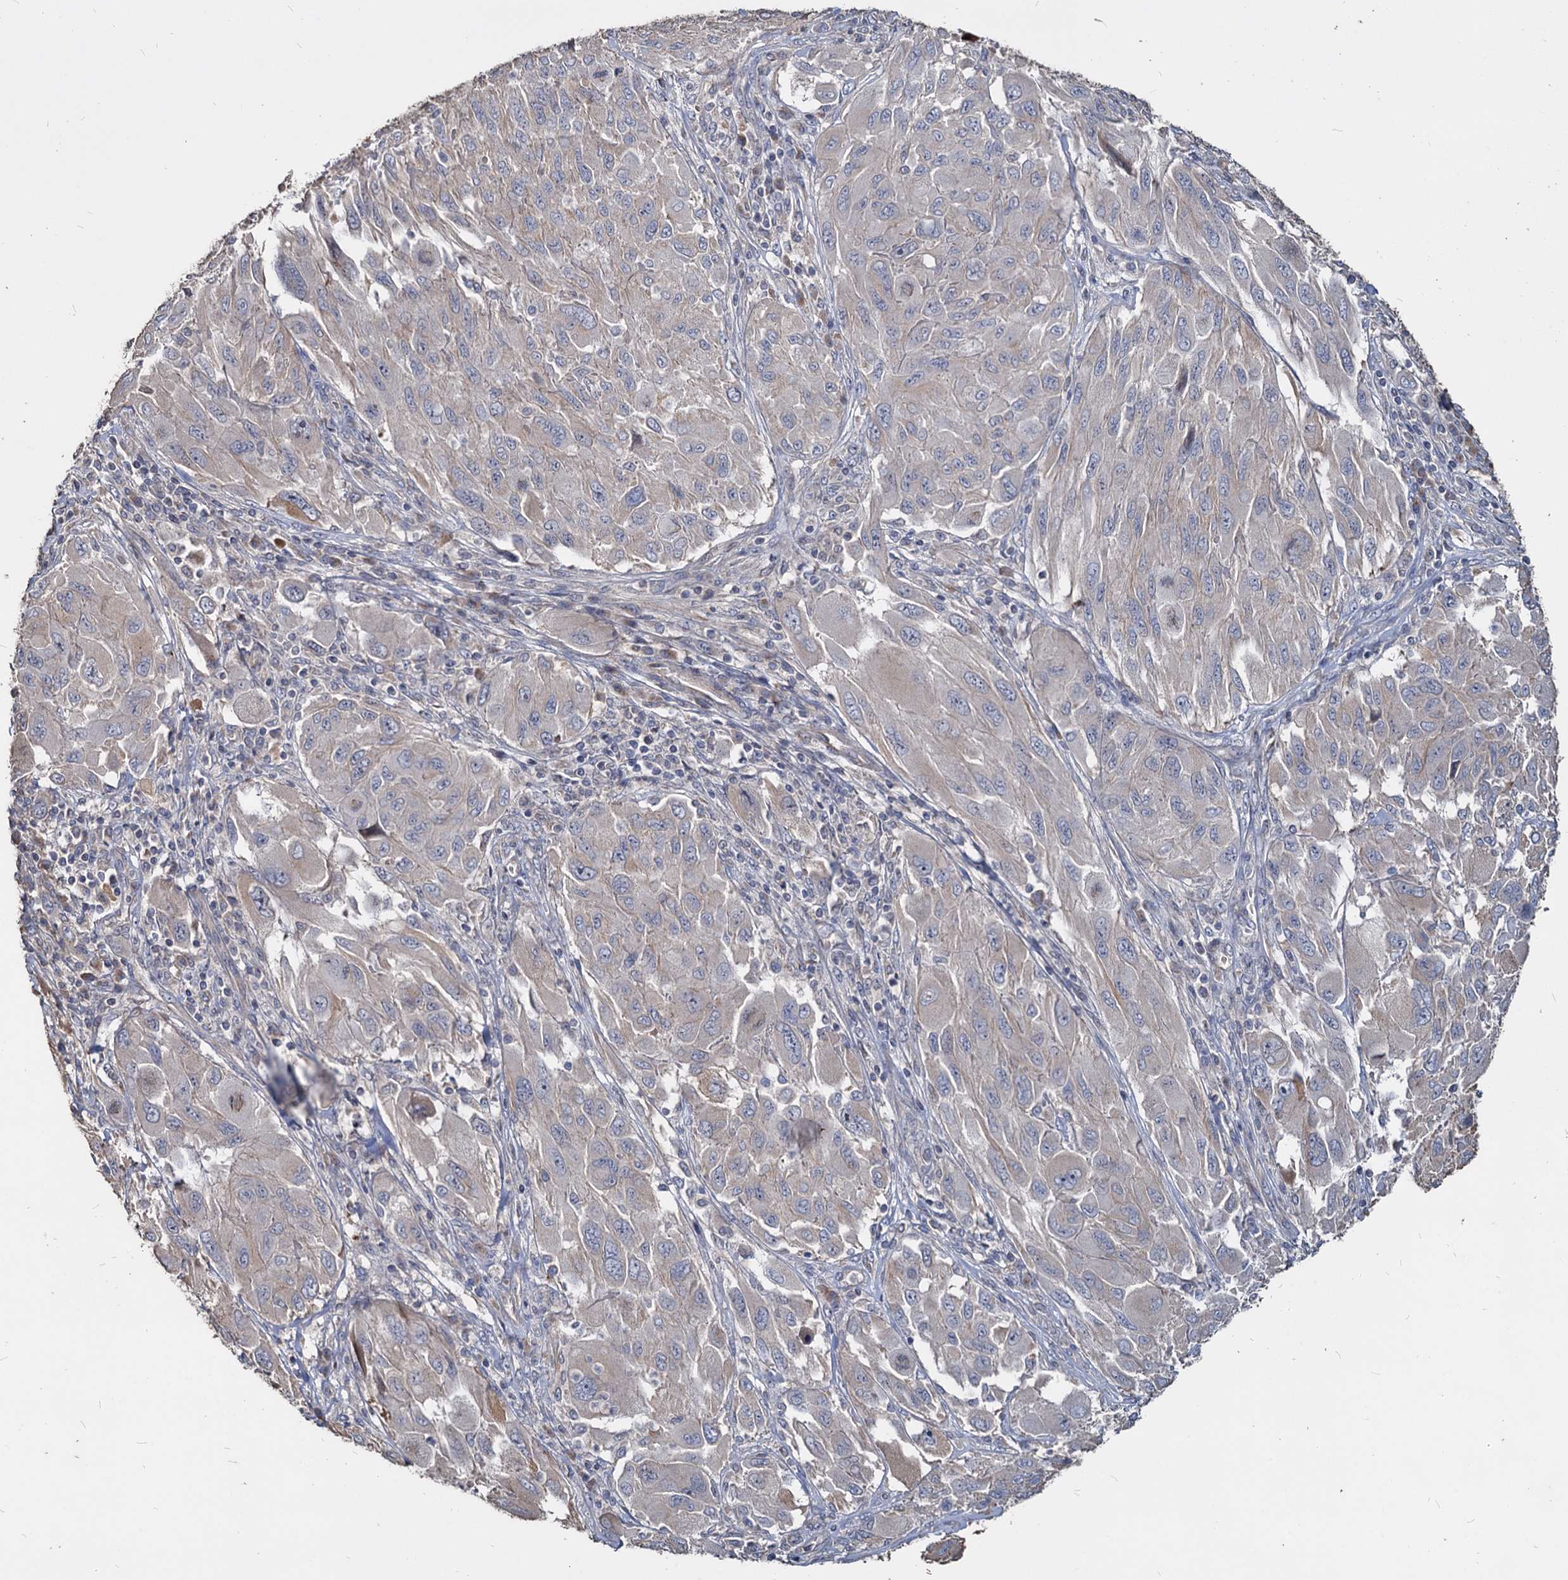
{"staining": {"intensity": "negative", "quantity": "none", "location": "none"}, "tissue": "melanoma", "cell_type": "Tumor cells", "image_type": "cancer", "snomed": [{"axis": "morphology", "description": "Malignant melanoma, NOS"}, {"axis": "topography", "description": "Skin"}], "caption": "Malignant melanoma was stained to show a protein in brown. There is no significant positivity in tumor cells.", "gene": "DEPDC4", "patient": {"sex": "female", "age": 91}}